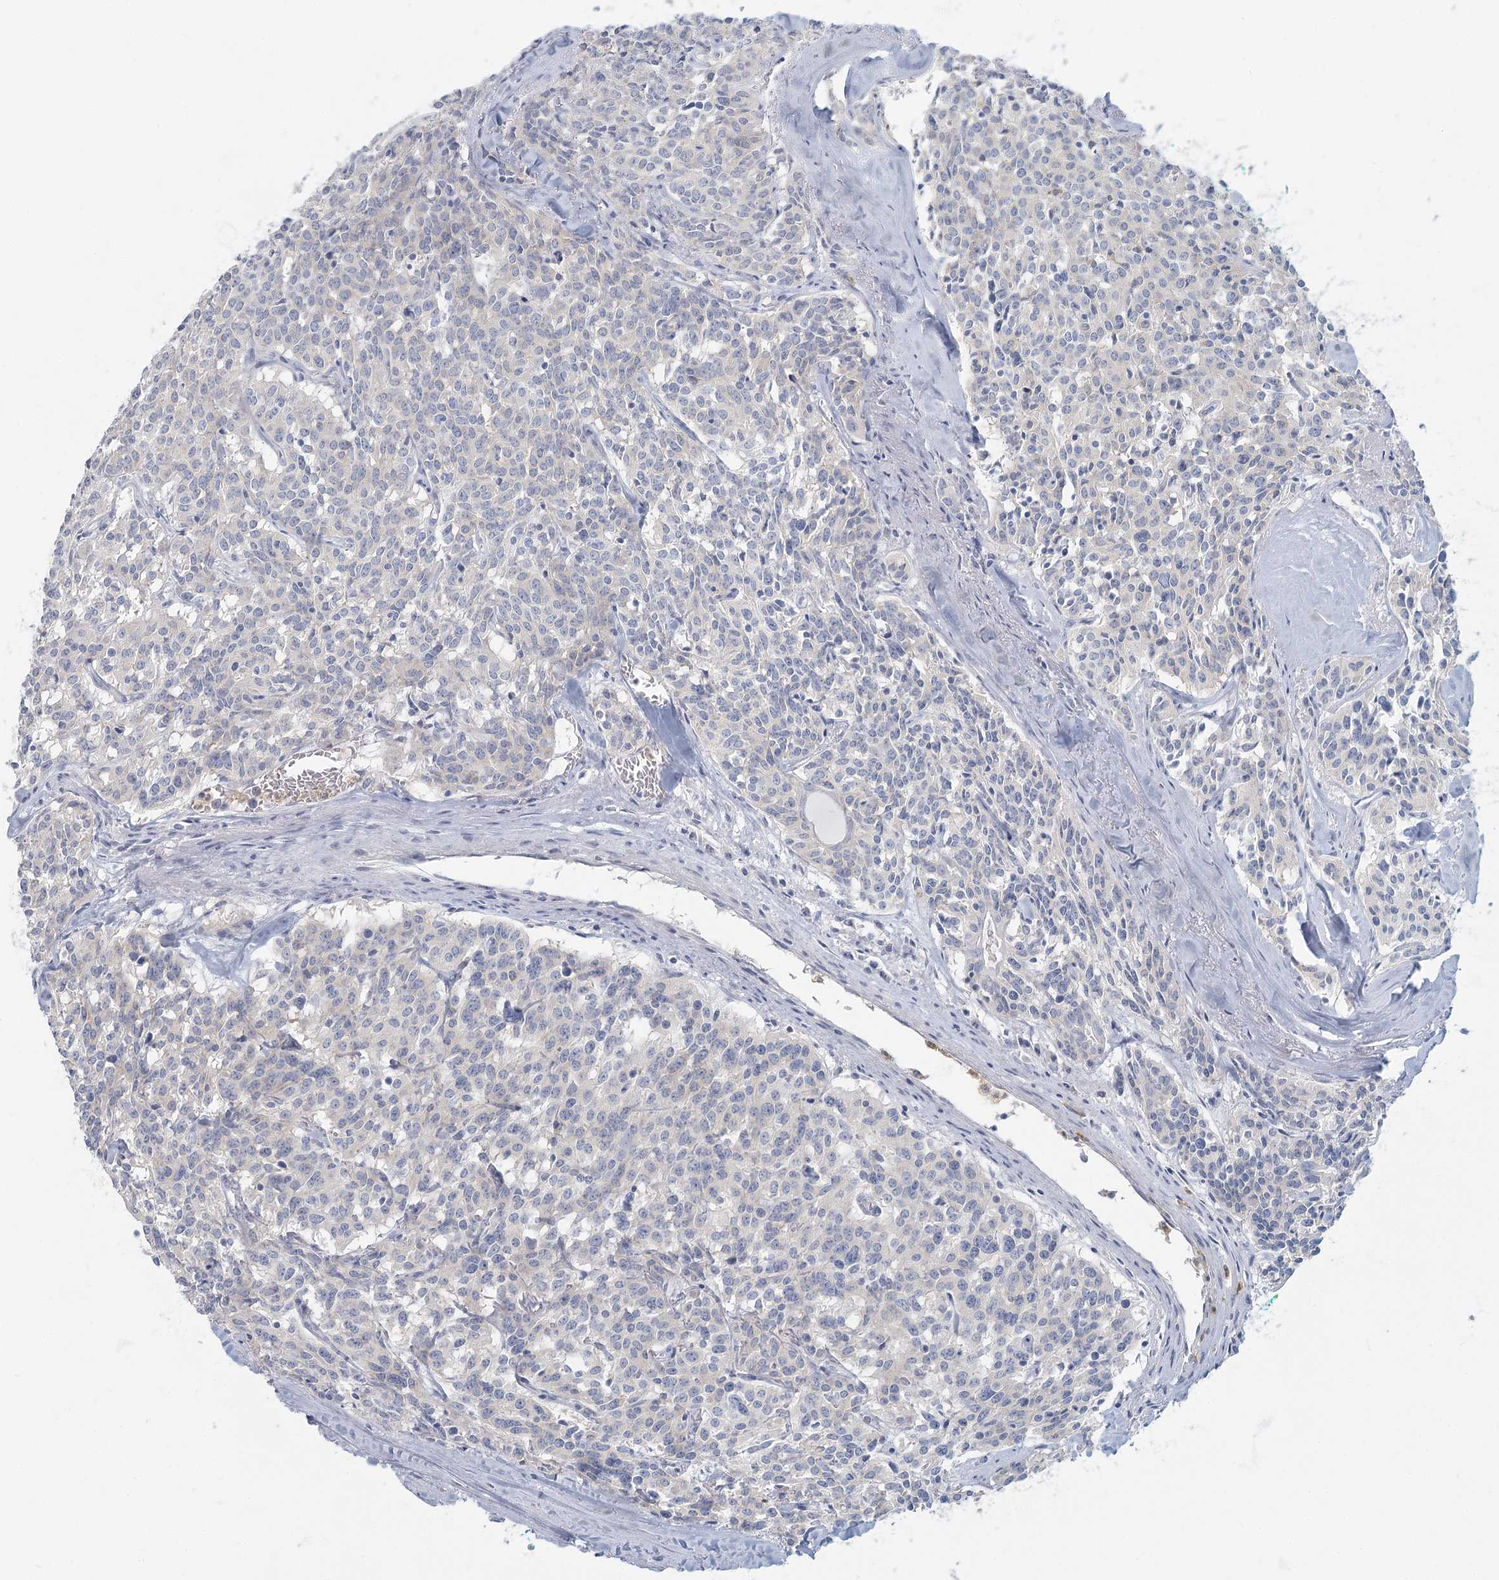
{"staining": {"intensity": "negative", "quantity": "none", "location": "none"}, "tissue": "carcinoid", "cell_type": "Tumor cells", "image_type": "cancer", "snomed": [{"axis": "morphology", "description": "Carcinoid, malignant, NOS"}, {"axis": "topography", "description": "Lung"}], "caption": "IHC histopathology image of carcinoid (malignant) stained for a protein (brown), which exhibits no expression in tumor cells.", "gene": "FAM110C", "patient": {"sex": "female", "age": 46}}